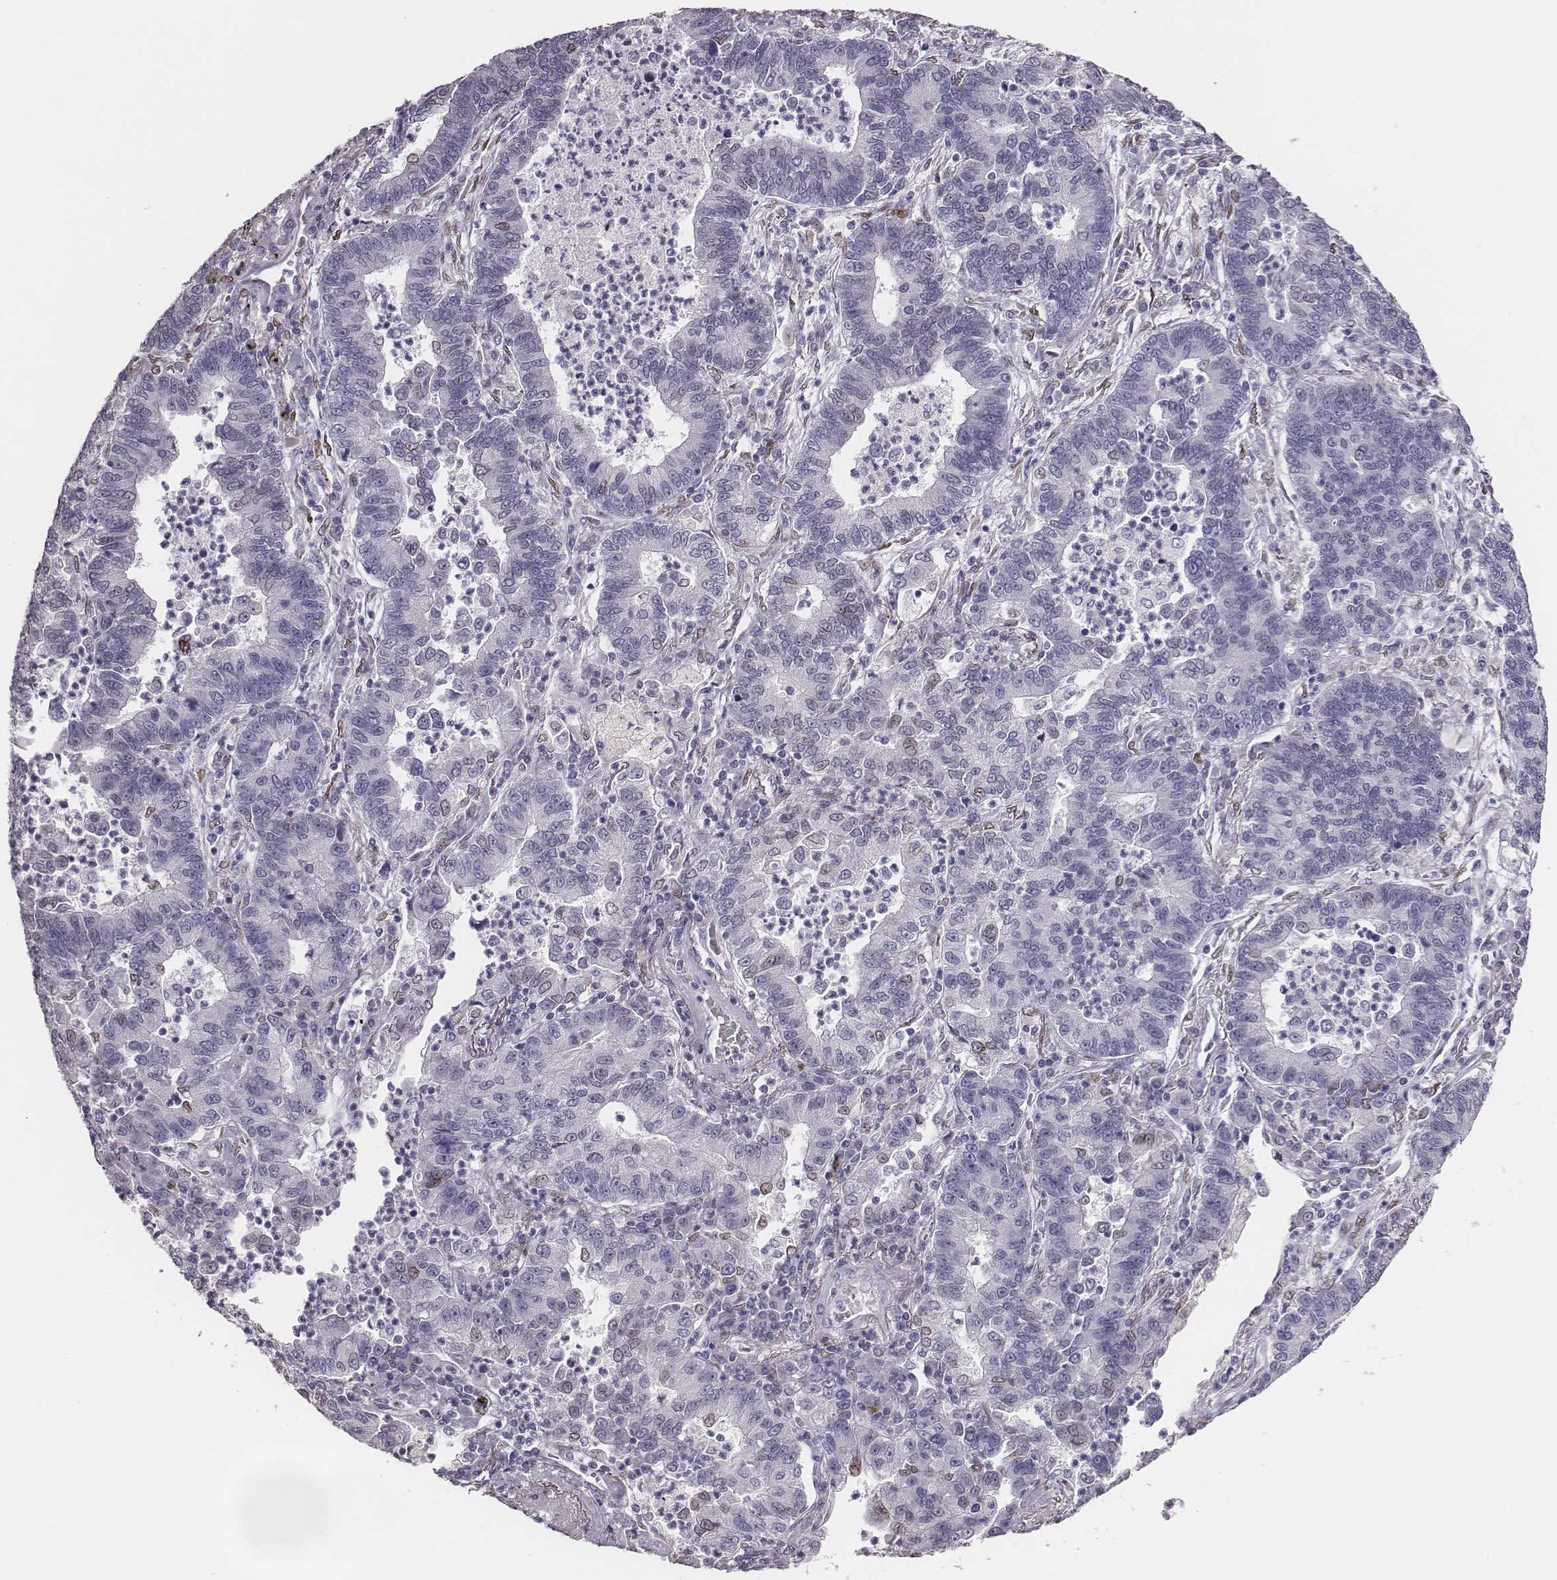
{"staining": {"intensity": "negative", "quantity": "none", "location": "none"}, "tissue": "lung cancer", "cell_type": "Tumor cells", "image_type": "cancer", "snomed": [{"axis": "morphology", "description": "Adenocarcinoma, NOS"}, {"axis": "topography", "description": "Lung"}], "caption": "Adenocarcinoma (lung) was stained to show a protein in brown. There is no significant positivity in tumor cells. (DAB (3,3'-diaminobenzidine) immunohistochemistry (IHC) with hematoxylin counter stain).", "gene": "ADGRF4", "patient": {"sex": "female", "age": 57}}